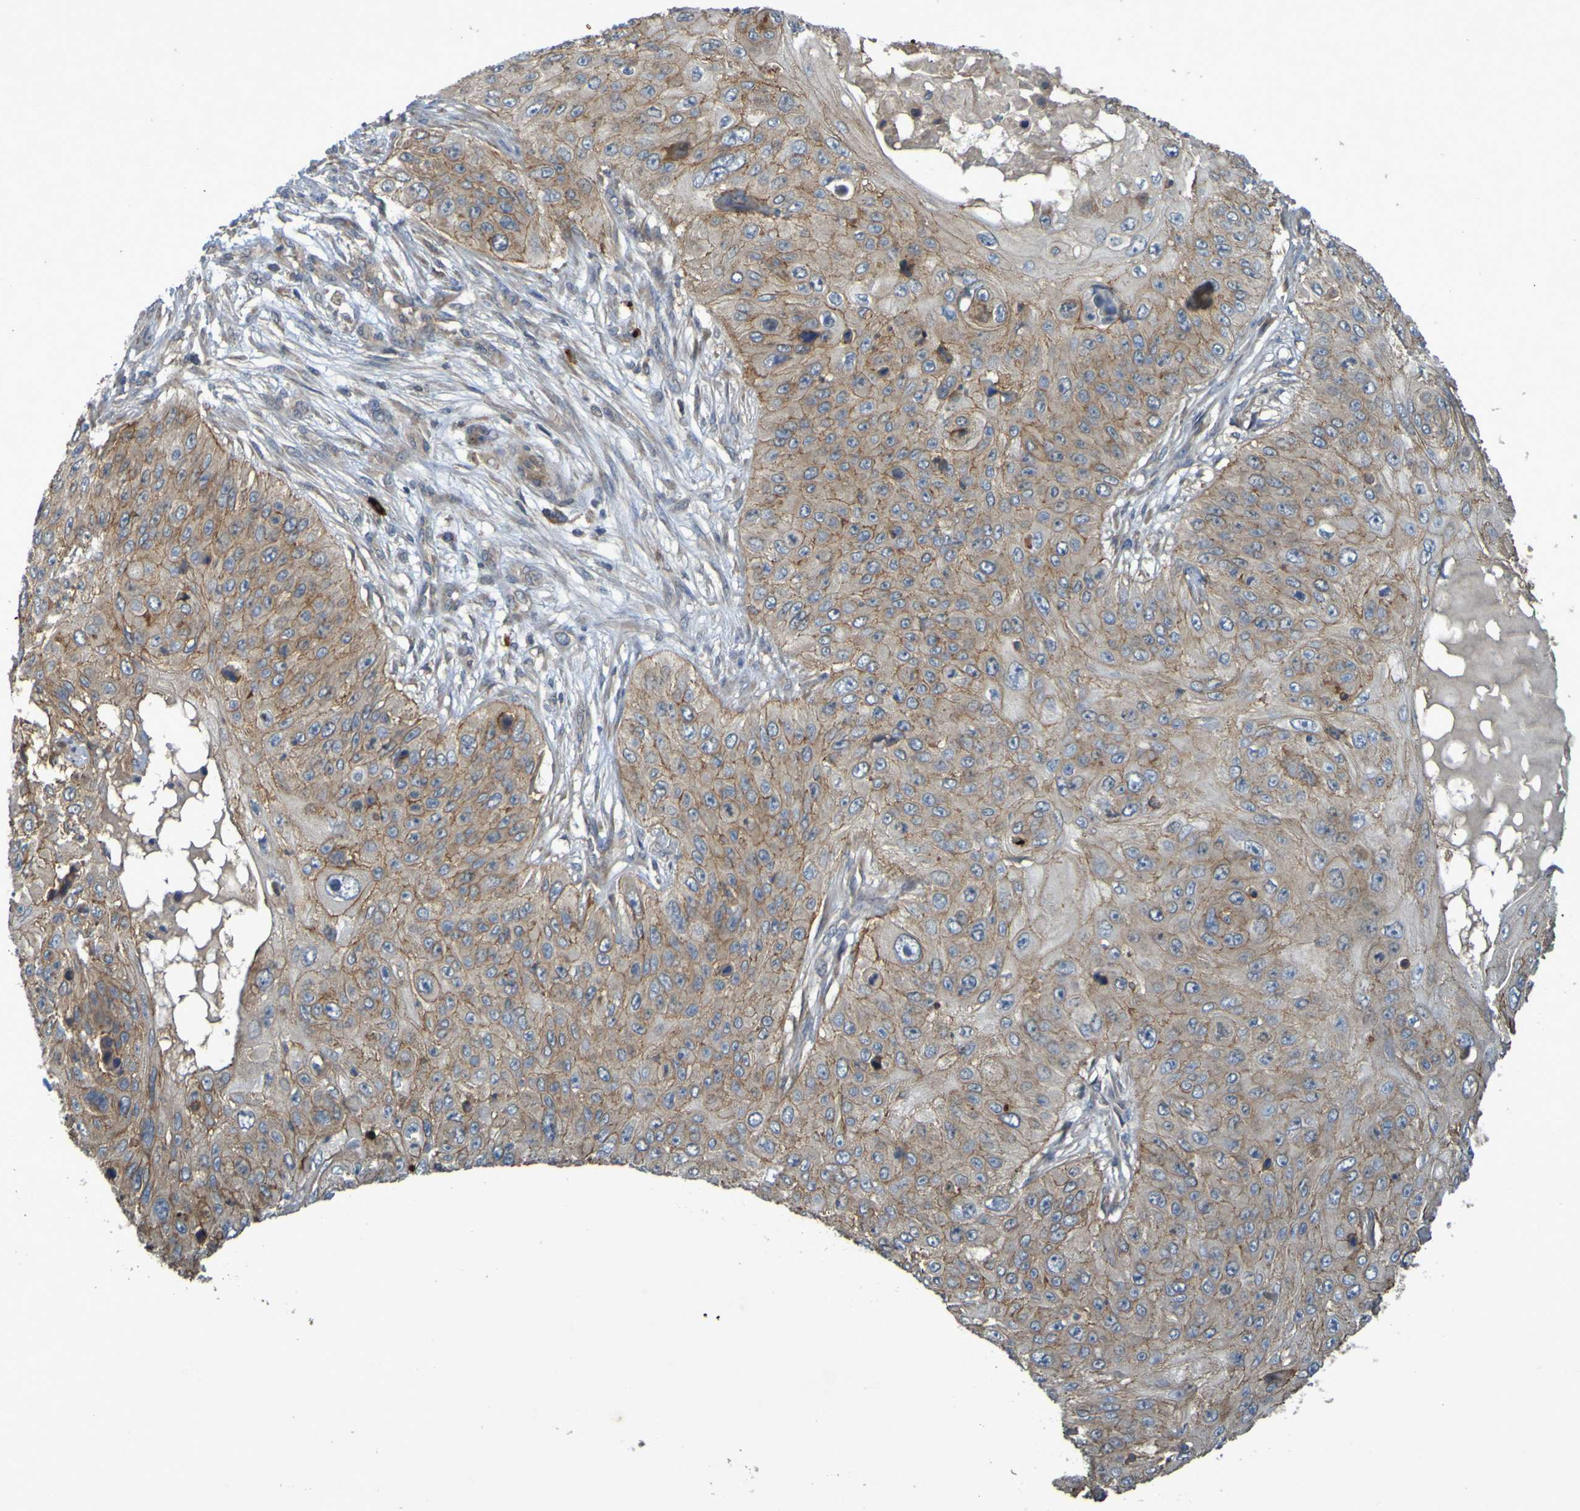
{"staining": {"intensity": "moderate", "quantity": ">75%", "location": "cytoplasmic/membranous"}, "tissue": "skin cancer", "cell_type": "Tumor cells", "image_type": "cancer", "snomed": [{"axis": "morphology", "description": "Squamous cell carcinoma, NOS"}, {"axis": "topography", "description": "Skin"}], "caption": "A brown stain labels moderate cytoplasmic/membranous expression of a protein in human skin cancer tumor cells.", "gene": "B3GAT2", "patient": {"sex": "female", "age": 80}}